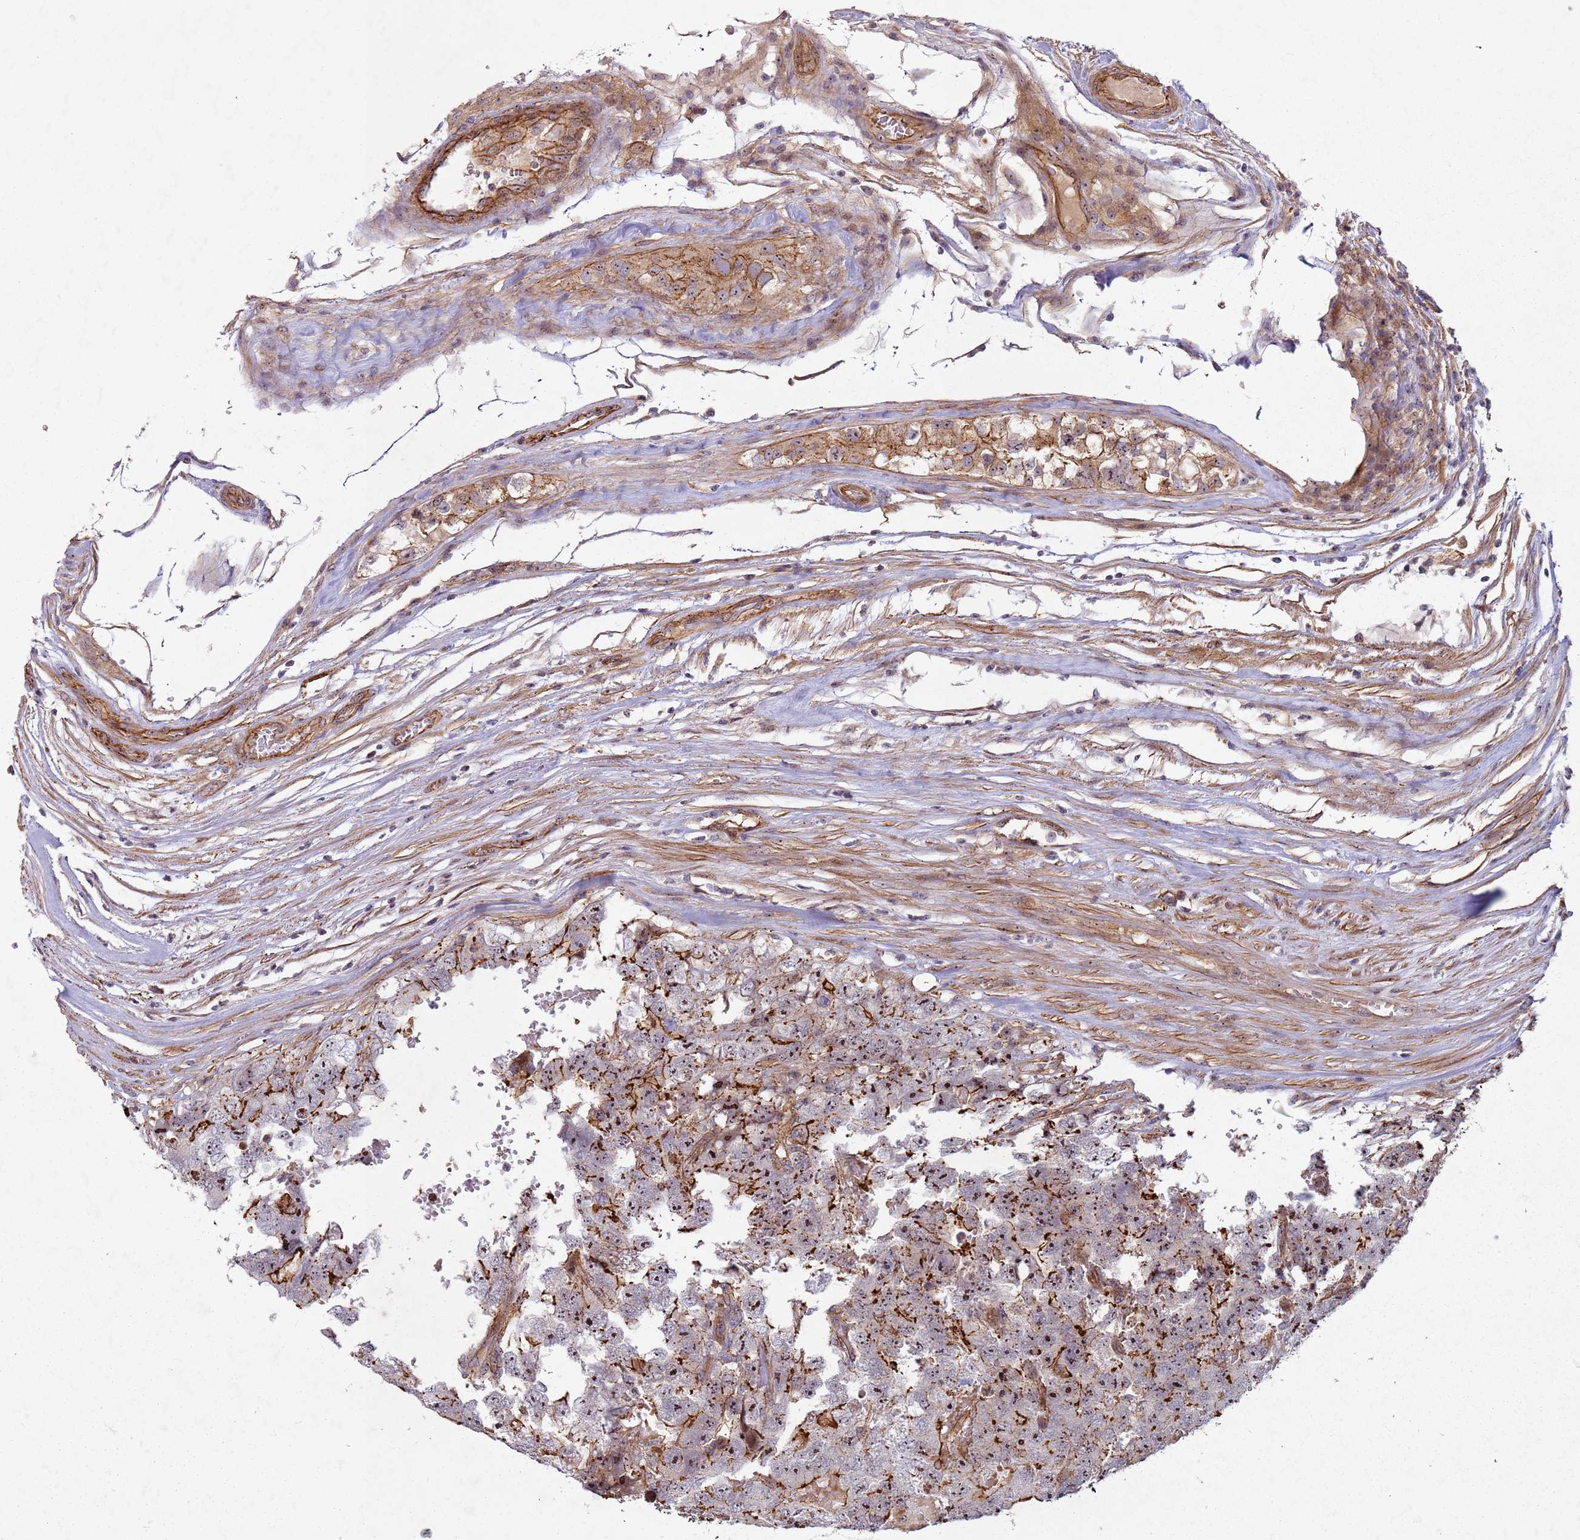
{"staining": {"intensity": "strong", "quantity": "<25%", "location": "cytoplasmic/membranous"}, "tissue": "testis cancer", "cell_type": "Tumor cells", "image_type": "cancer", "snomed": [{"axis": "morphology", "description": "Carcinoma, Embryonal, NOS"}, {"axis": "topography", "description": "Testis"}], "caption": "Tumor cells show strong cytoplasmic/membranous positivity in about <25% of cells in testis embryonal carcinoma.", "gene": "C2CD4B", "patient": {"sex": "male", "age": 45}}